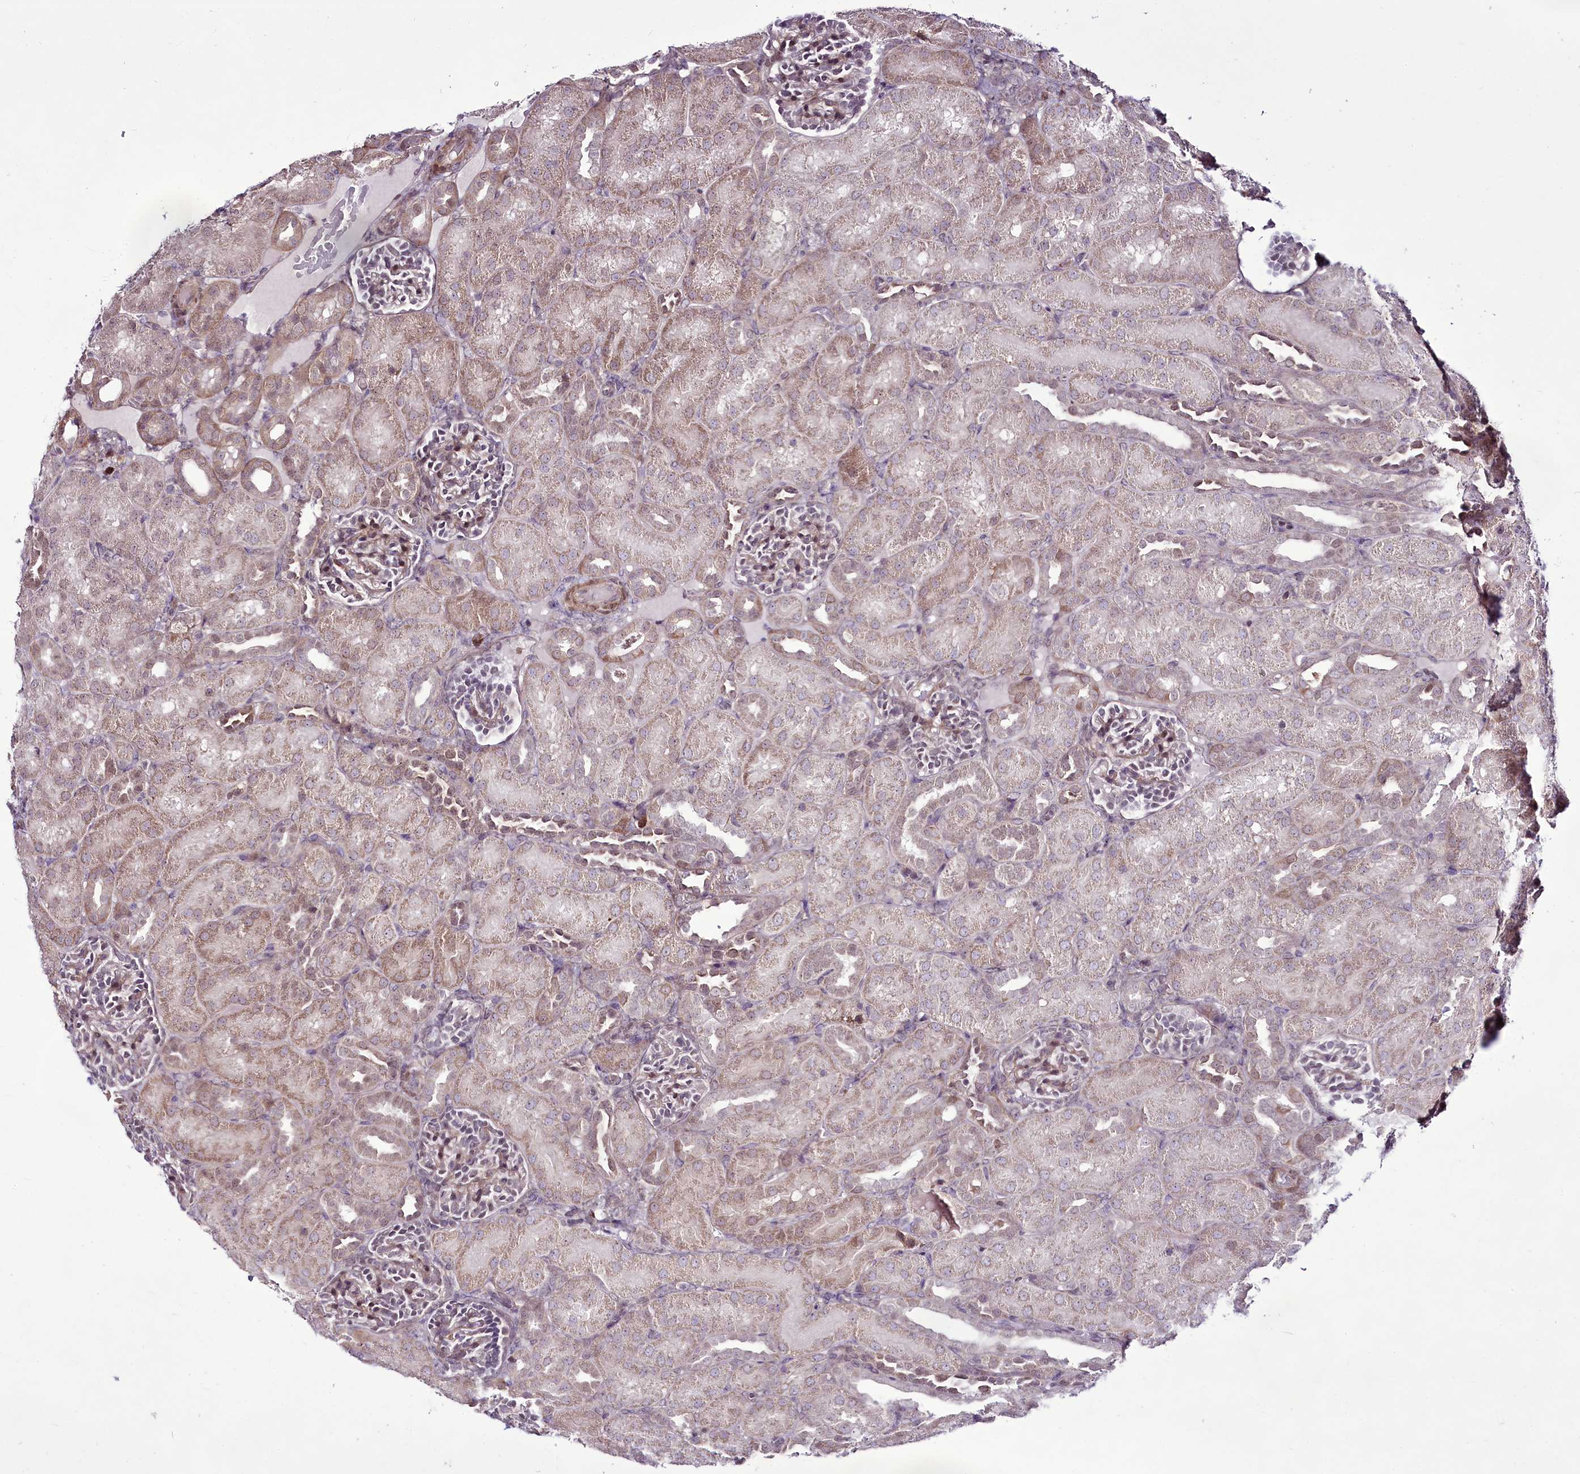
{"staining": {"intensity": "weak", "quantity": "25%-75%", "location": "nuclear"}, "tissue": "kidney", "cell_type": "Cells in glomeruli", "image_type": "normal", "snomed": [{"axis": "morphology", "description": "Normal tissue, NOS"}, {"axis": "topography", "description": "Kidney"}], "caption": "Immunohistochemical staining of normal kidney reveals weak nuclear protein positivity in approximately 25%-75% of cells in glomeruli.", "gene": "RSBN1", "patient": {"sex": "male", "age": 1}}